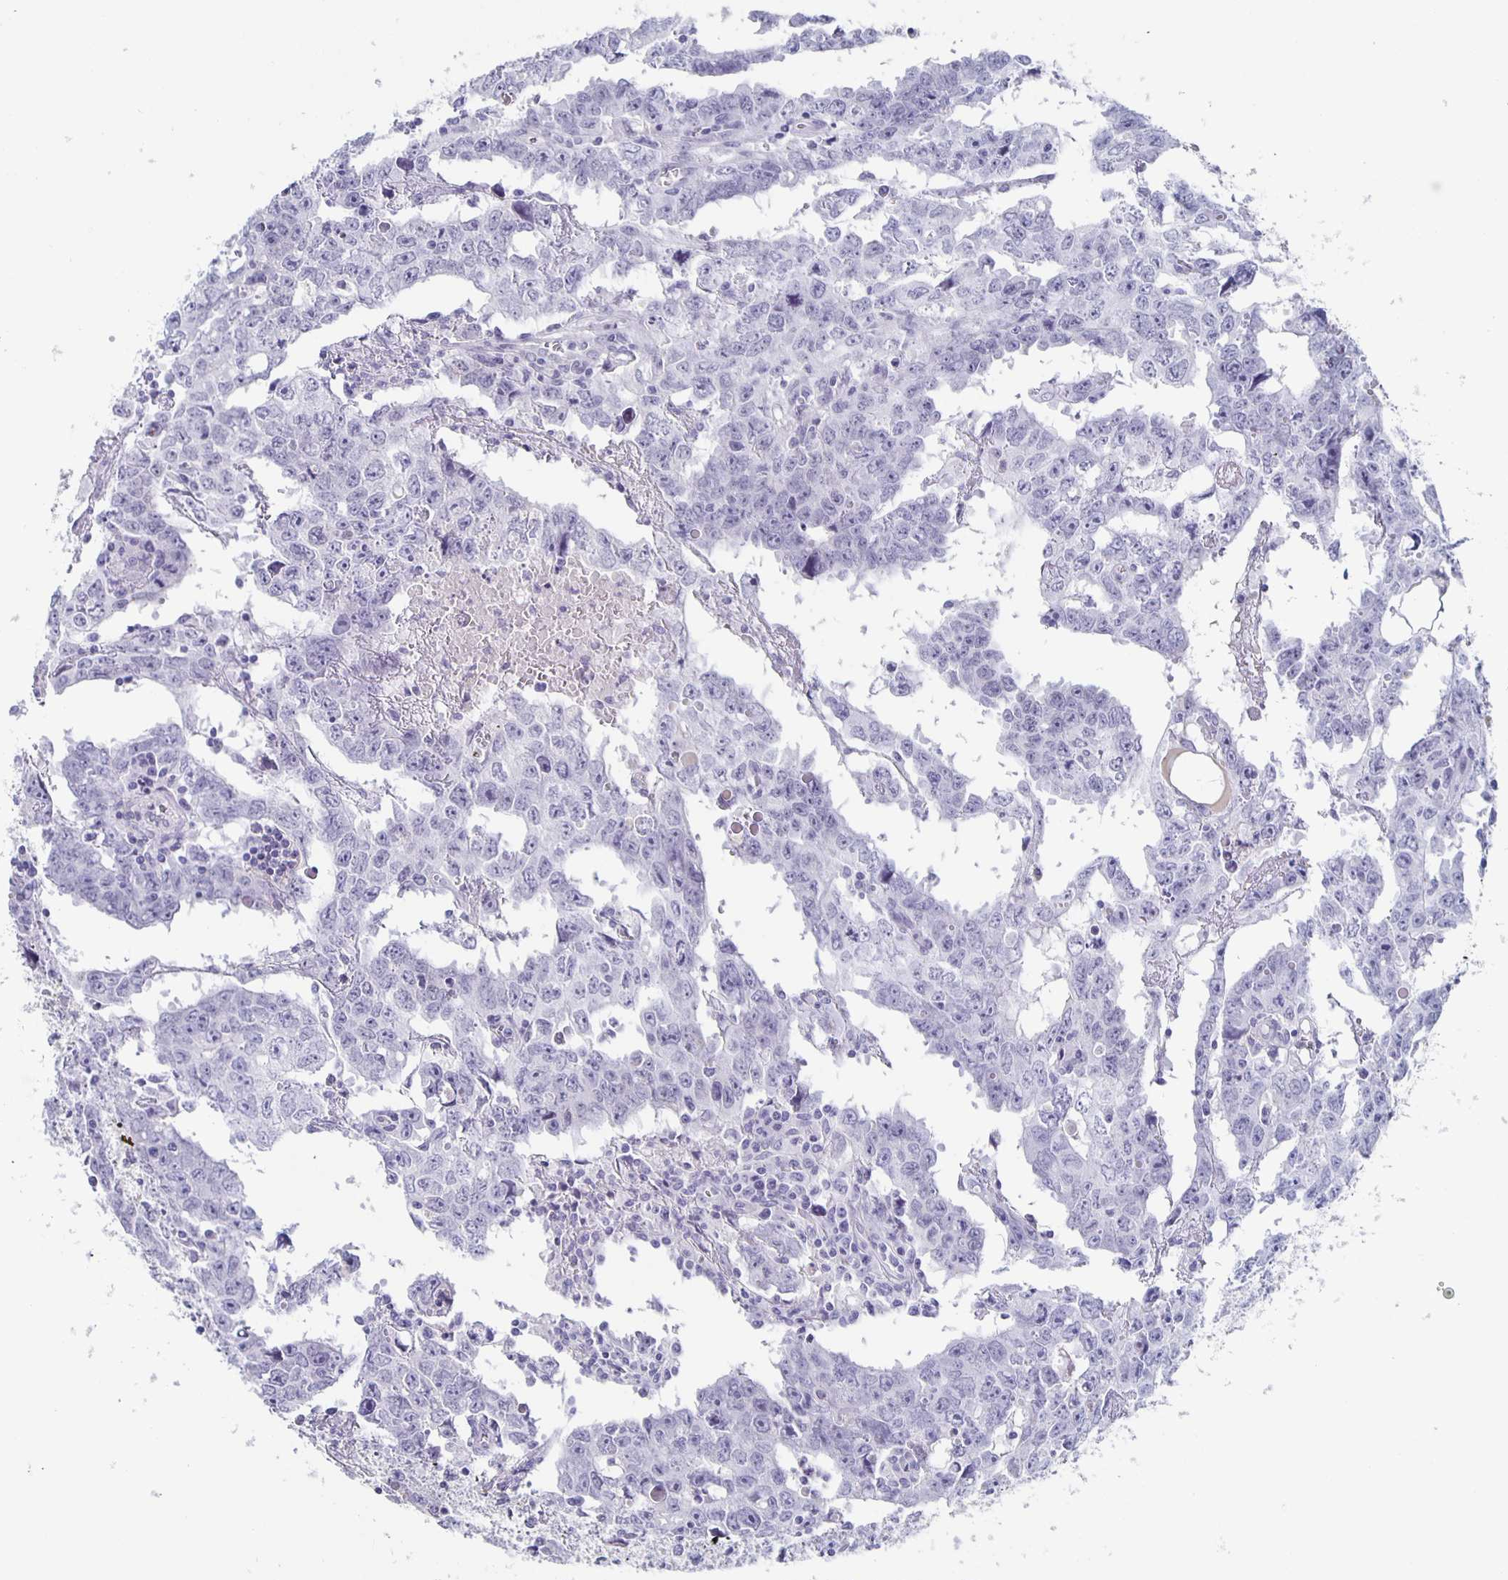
{"staining": {"intensity": "negative", "quantity": "none", "location": "none"}, "tissue": "testis cancer", "cell_type": "Tumor cells", "image_type": "cancer", "snomed": [{"axis": "morphology", "description": "Carcinoma, Embryonal, NOS"}, {"axis": "topography", "description": "Testis"}], "caption": "The immunohistochemistry (IHC) photomicrograph has no significant positivity in tumor cells of testis cancer (embryonal carcinoma) tissue.", "gene": "CCDC17", "patient": {"sex": "male", "age": 22}}